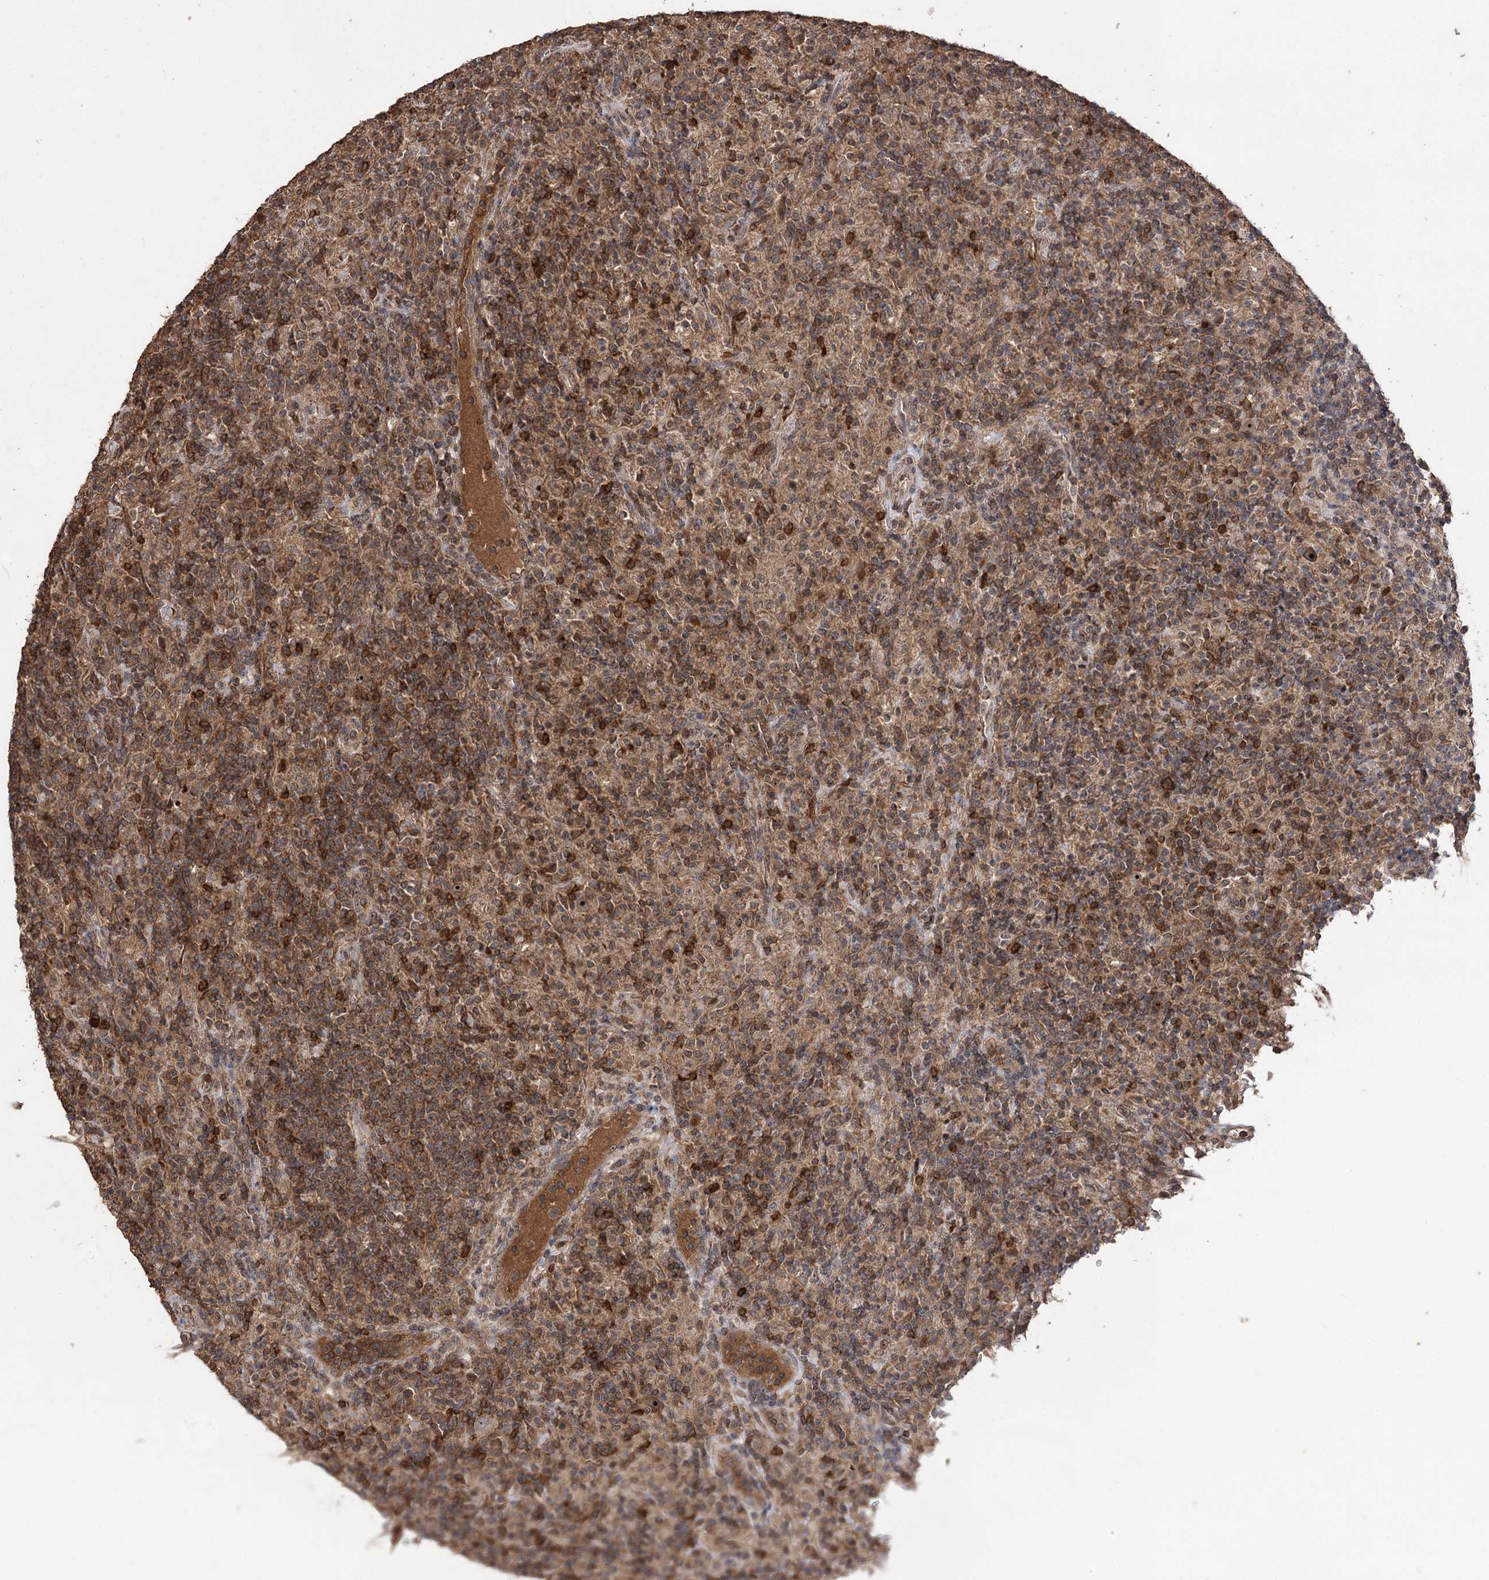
{"staining": {"intensity": "moderate", "quantity": ">75%", "location": "nuclear"}, "tissue": "lymphoma", "cell_type": "Tumor cells", "image_type": "cancer", "snomed": [{"axis": "morphology", "description": "Hodgkin's disease, NOS"}, {"axis": "topography", "description": "Lymph node"}], "caption": "Human lymphoma stained for a protein (brown) displays moderate nuclear positive staining in approximately >75% of tumor cells.", "gene": "FAM53B", "patient": {"sex": "male", "age": 70}}